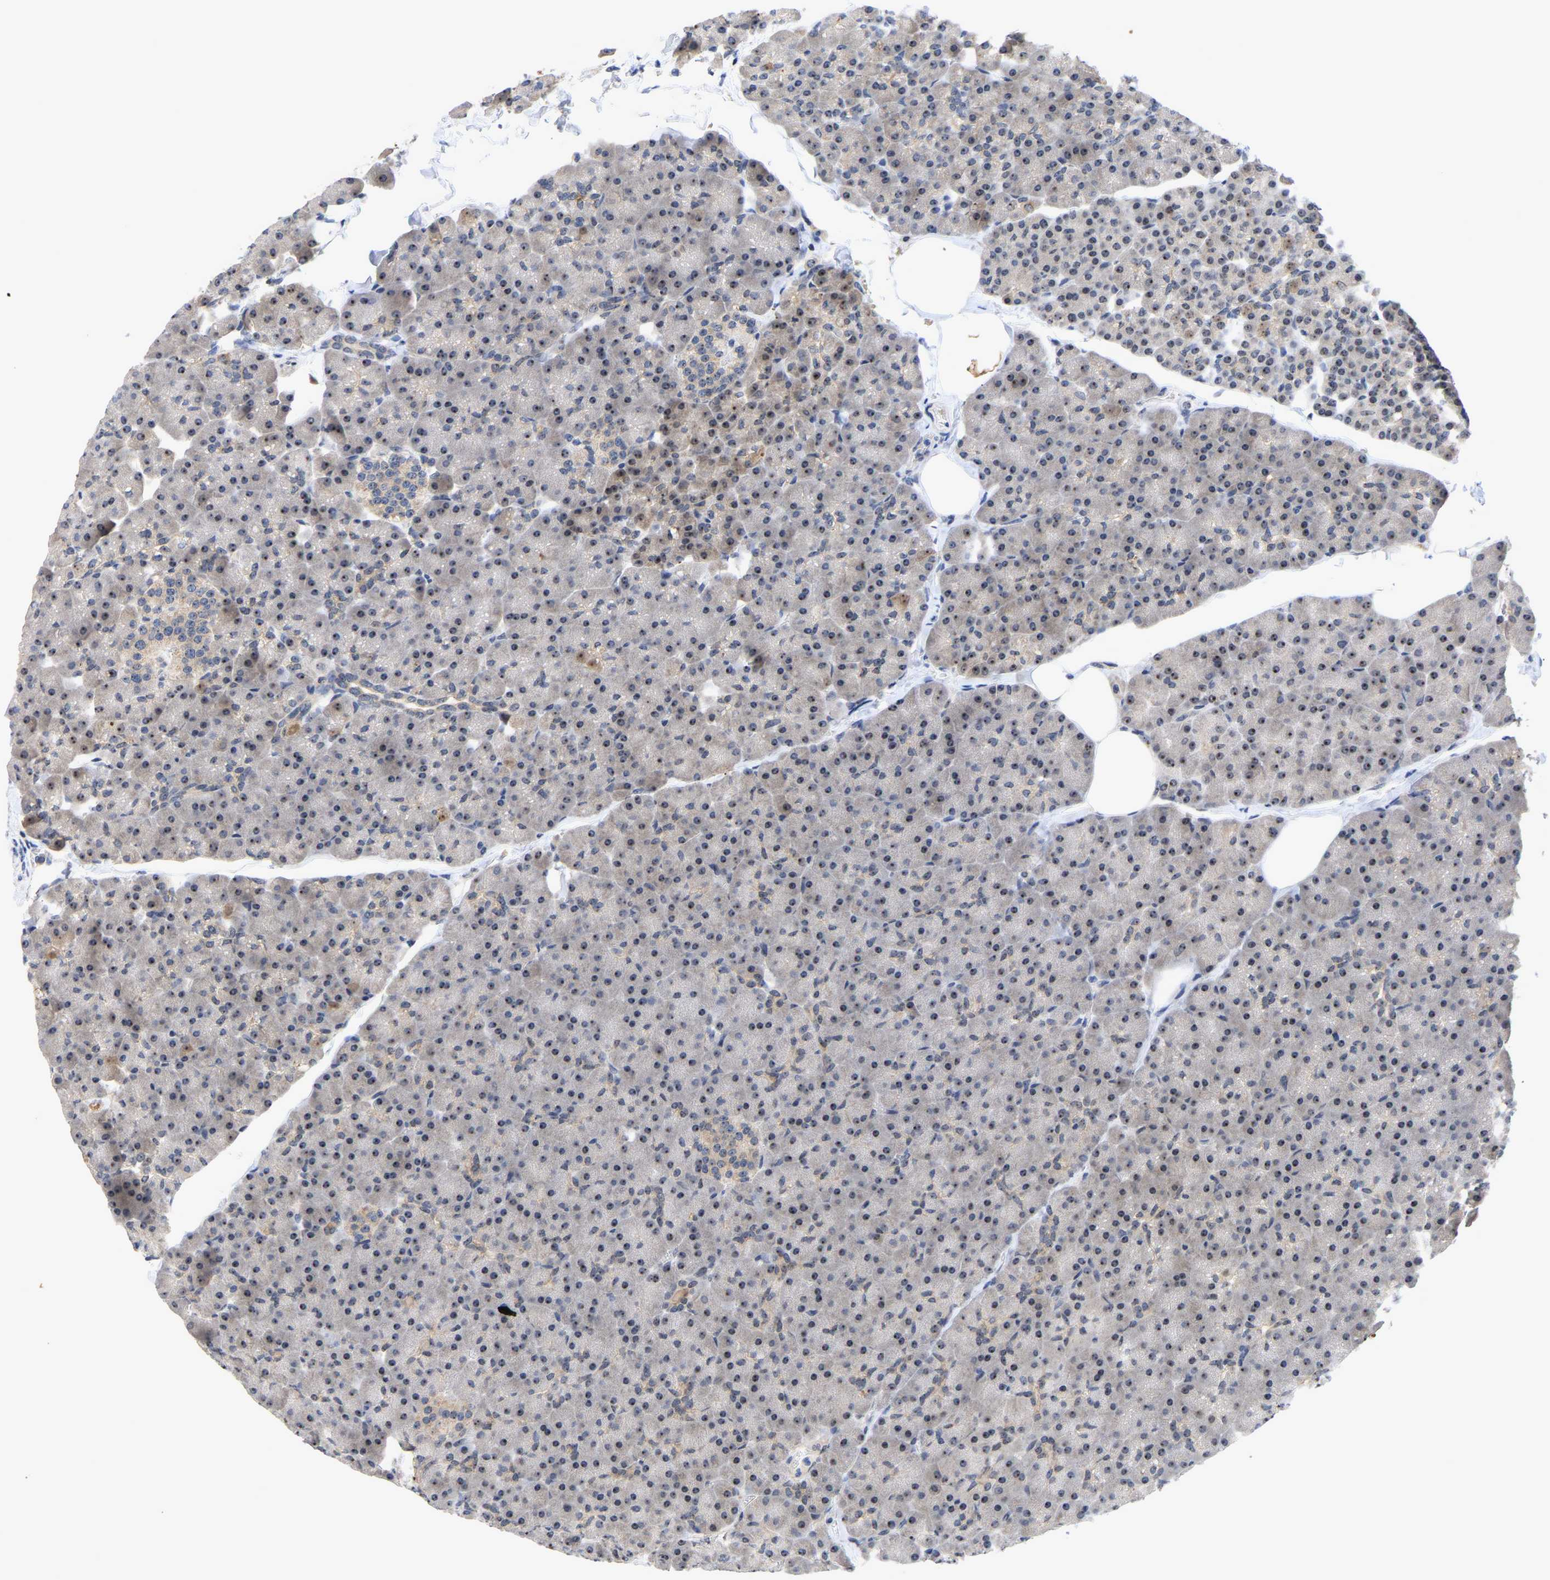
{"staining": {"intensity": "weak", "quantity": "<25%", "location": "nuclear"}, "tissue": "pancreas", "cell_type": "Exocrine glandular cells", "image_type": "normal", "snomed": [{"axis": "morphology", "description": "Normal tissue, NOS"}, {"axis": "topography", "description": "Pancreas"}], "caption": "IHC of unremarkable human pancreas demonstrates no staining in exocrine glandular cells. (Immunohistochemistry (ihc), brightfield microscopy, high magnification).", "gene": "NLE1", "patient": {"sex": "male", "age": 35}}